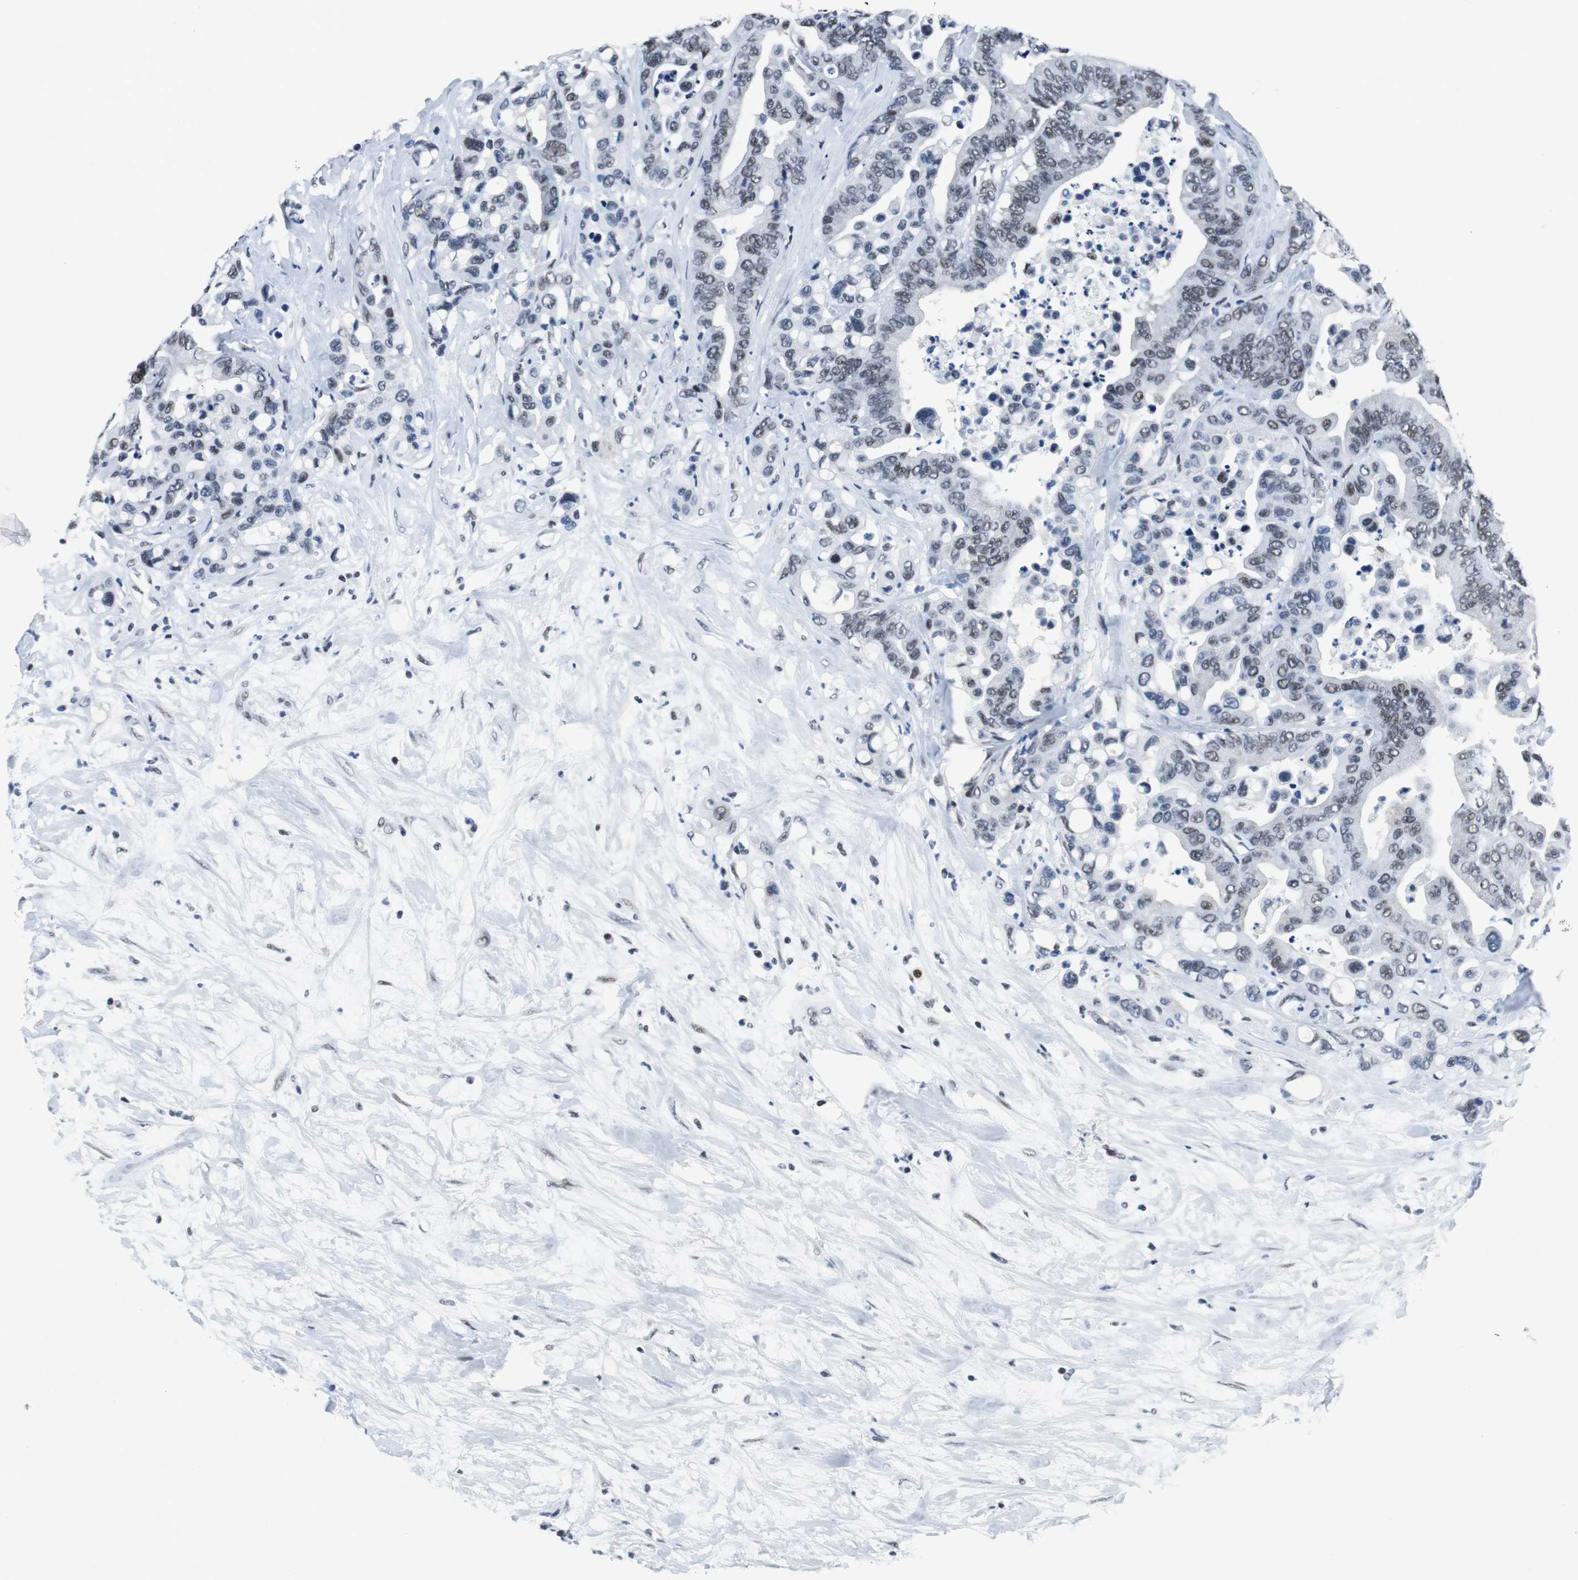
{"staining": {"intensity": "weak", "quantity": "25%-75%", "location": "nuclear"}, "tissue": "colorectal cancer", "cell_type": "Tumor cells", "image_type": "cancer", "snomed": [{"axis": "morphology", "description": "Normal tissue, NOS"}, {"axis": "morphology", "description": "Adenocarcinoma, NOS"}, {"axis": "topography", "description": "Colon"}], "caption": "This image shows immunohistochemistry (IHC) staining of colorectal cancer (adenocarcinoma), with low weak nuclear staining in about 25%-75% of tumor cells.", "gene": "HDAC3", "patient": {"sex": "male", "age": 82}}